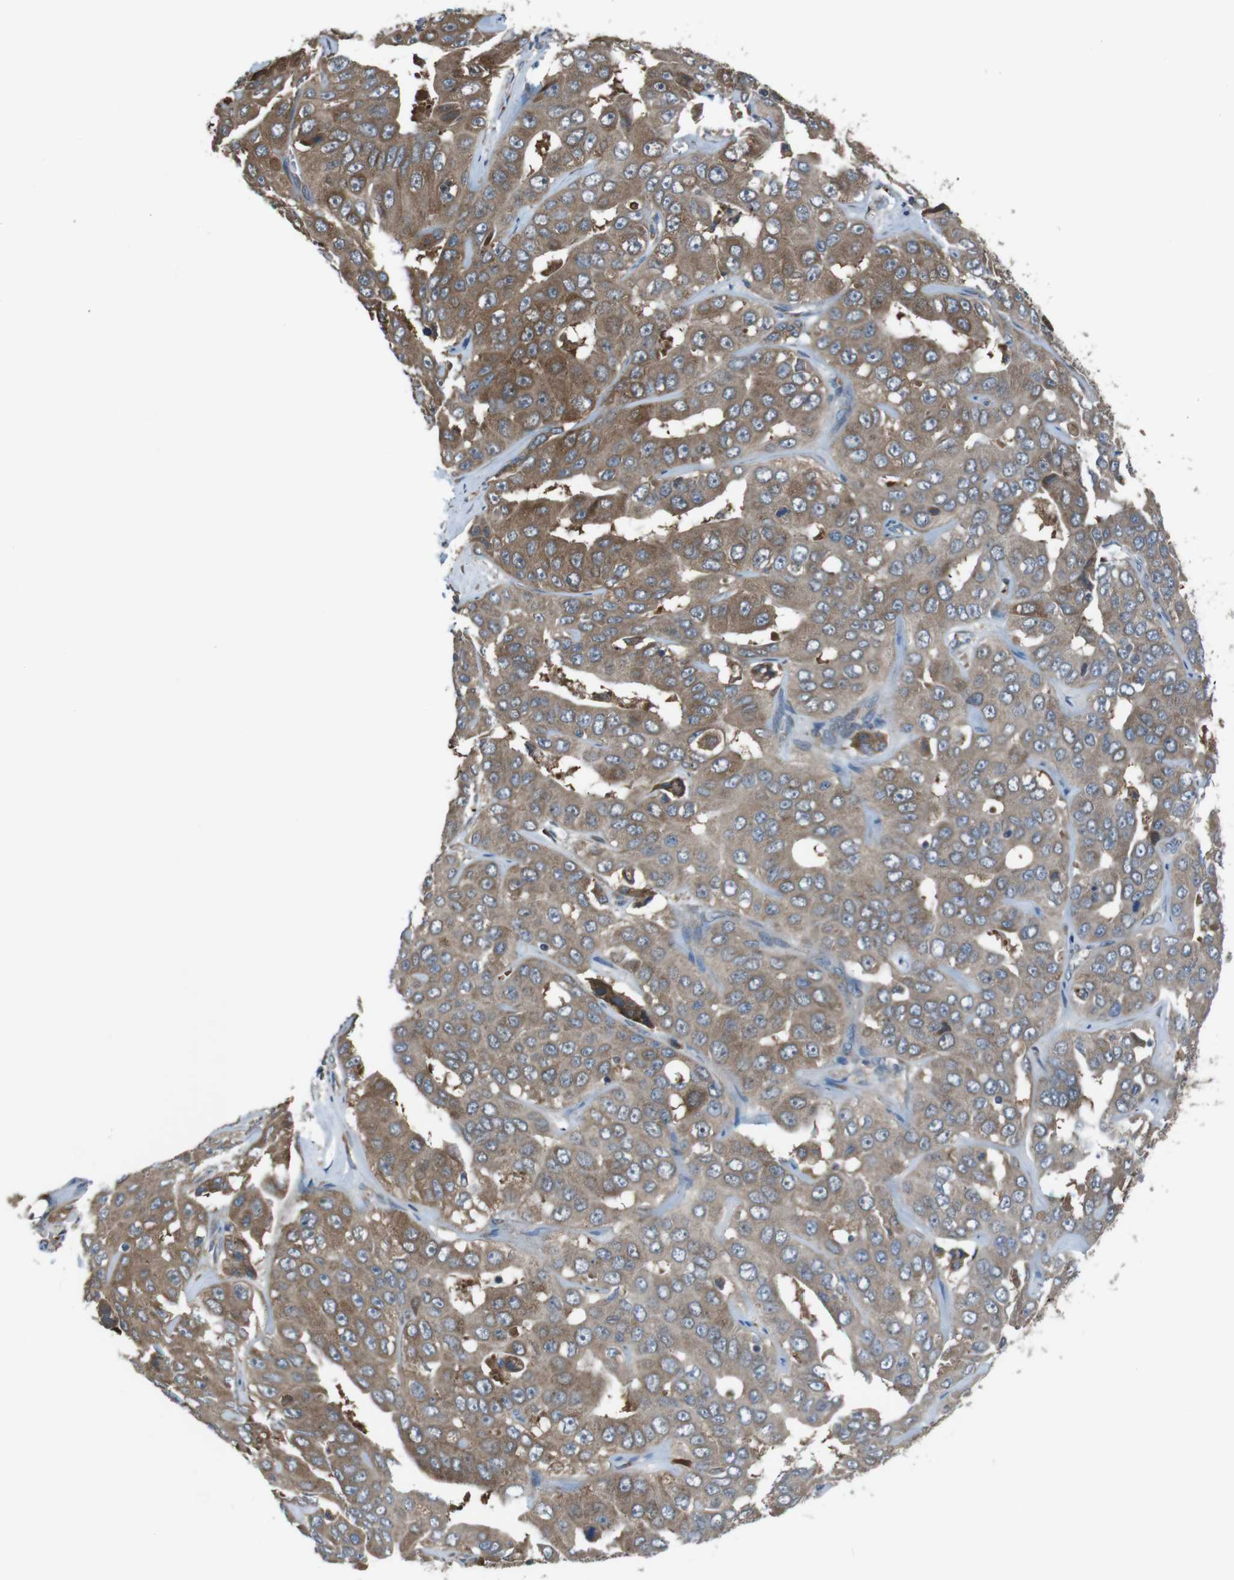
{"staining": {"intensity": "moderate", "quantity": ">75%", "location": "cytoplasmic/membranous"}, "tissue": "liver cancer", "cell_type": "Tumor cells", "image_type": "cancer", "snomed": [{"axis": "morphology", "description": "Cholangiocarcinoma"}, {"axis": "topography", "description": "Liver"}], "caption": "Protein expression analysis of human liver cancer (cholangiocarcinoma) reveals moderate cytoplasmic/membranous expression in about >75% of tumor cells.", "gene": "SSR3", "patient": {"sex": "female", "age": 52}}